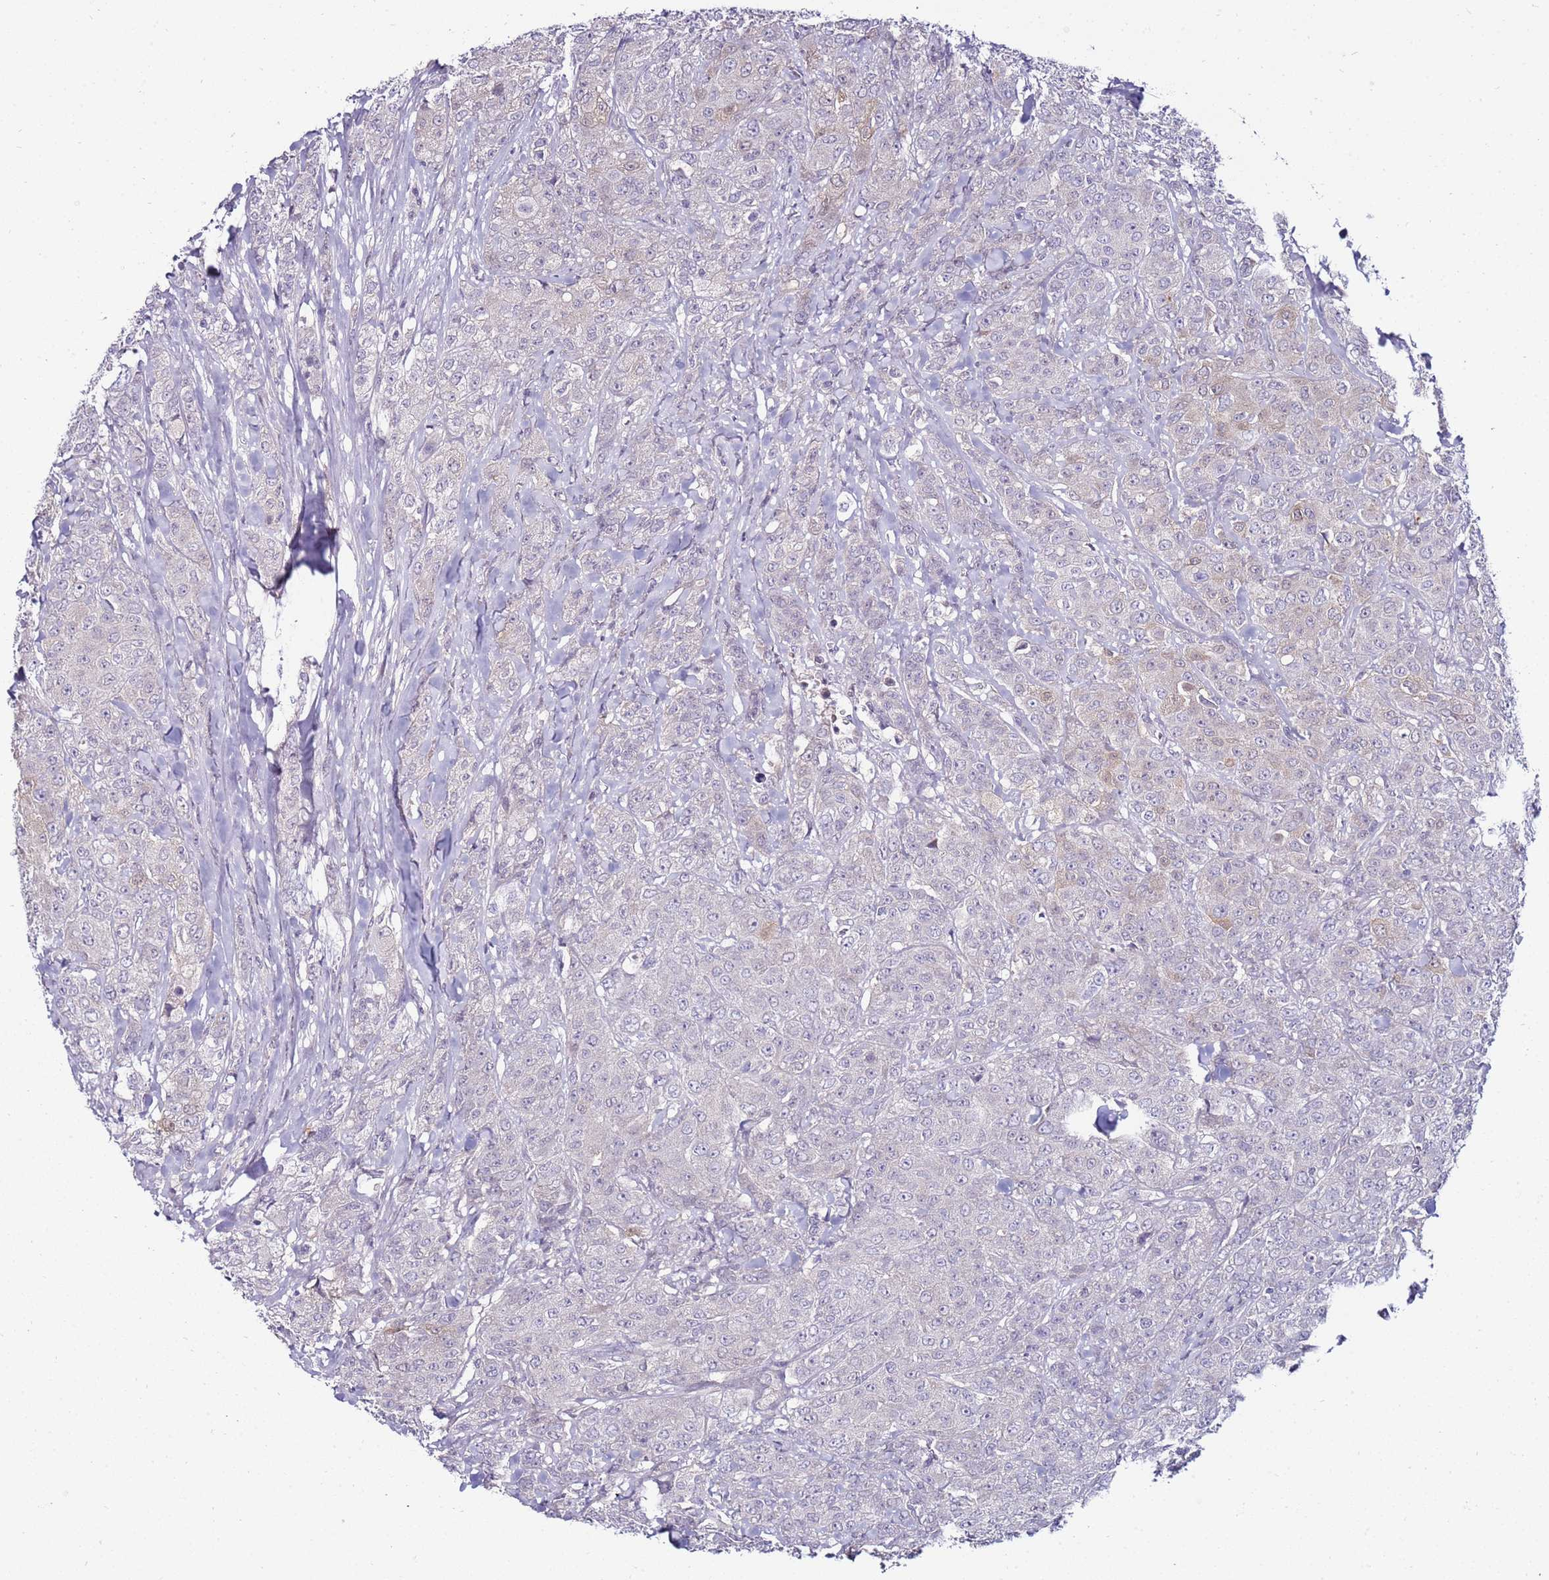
{"staining": {"intensity": "negative", "quantity": "none", "location": "none"}, "tissue": "breast cancer", "cell_type": "Tumor cells", "image_type": "cancer", "snomed": [{"axis": "morphology", "description": "Duct carcinoma"}, {"axis": "topography", "description": "Breast"}], "caption": "Human breast cancer (invasive ductal carcinoma) stained for a protein using immunohistochemistry (IHC) demonstrates no staining in tumor cells.", "gene": "GPN3", "patient": {"sex": "female", "age": 43}}